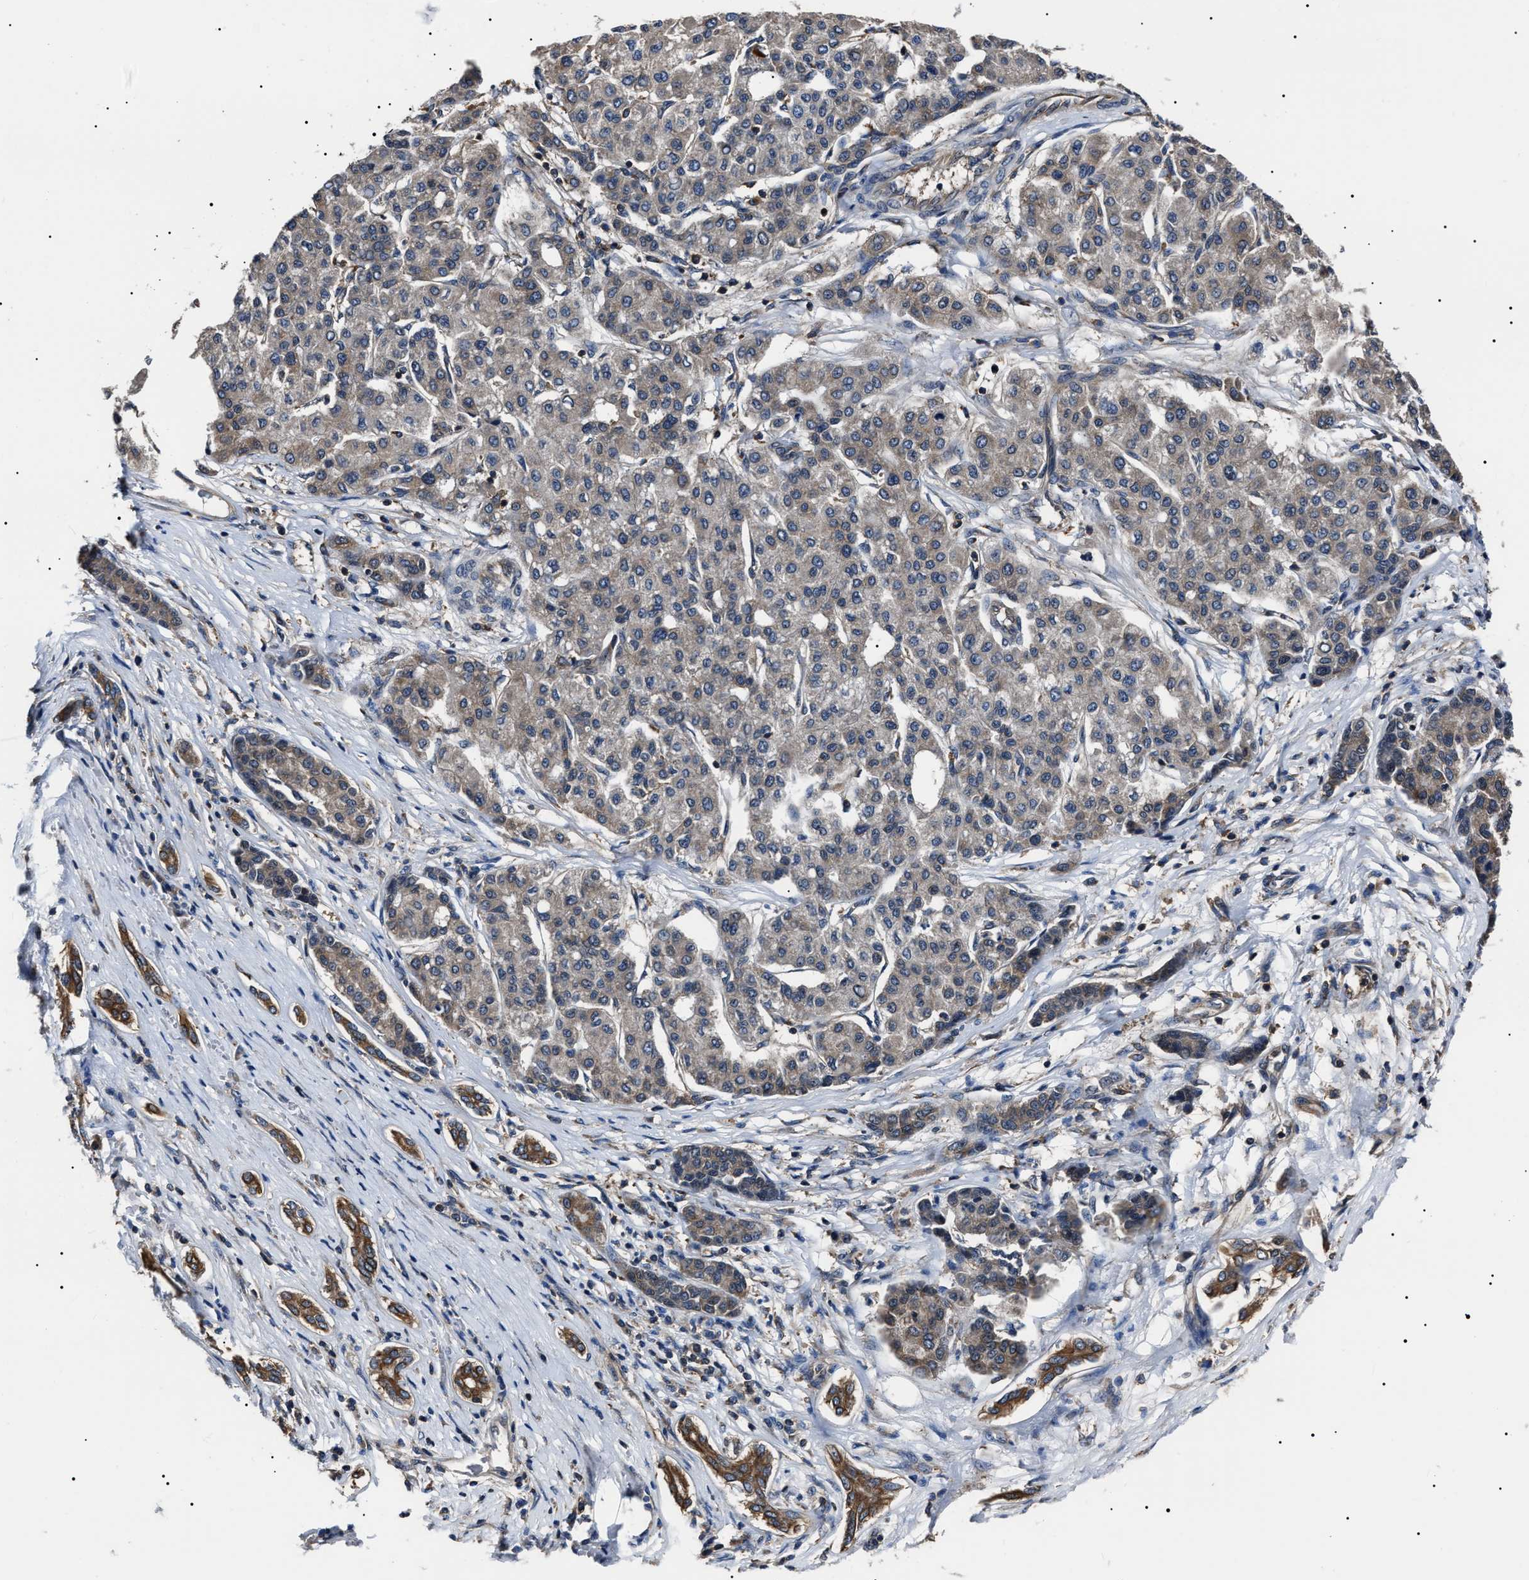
{"staining": {"intensity": "weak", "quantity": "25%-75%", "location": "cytoplasmic/membranous"}, "tissue": "liver cancer", "cell_type": "Tumor cells", "image_type": "cancer", "snomed": [{"axis": "morphology", "description": "Carcinoma, Hepatocellular, NOS"}, {"axis": "topography", "description": "Liver"}], "caption": "Immunohistochemistry of liver cancer (hepatocellular carcinoma) exhibits low levels of weak cytoplasmic/membranous staining in approximately 25%-75% of tumor cells. (DAB (3,3'-diaminobenzidine) IHC, brown staining for protein, blue staining for nuclei).", "gene": "CCT8", "patient": {"sex": "male", "age": 65}}